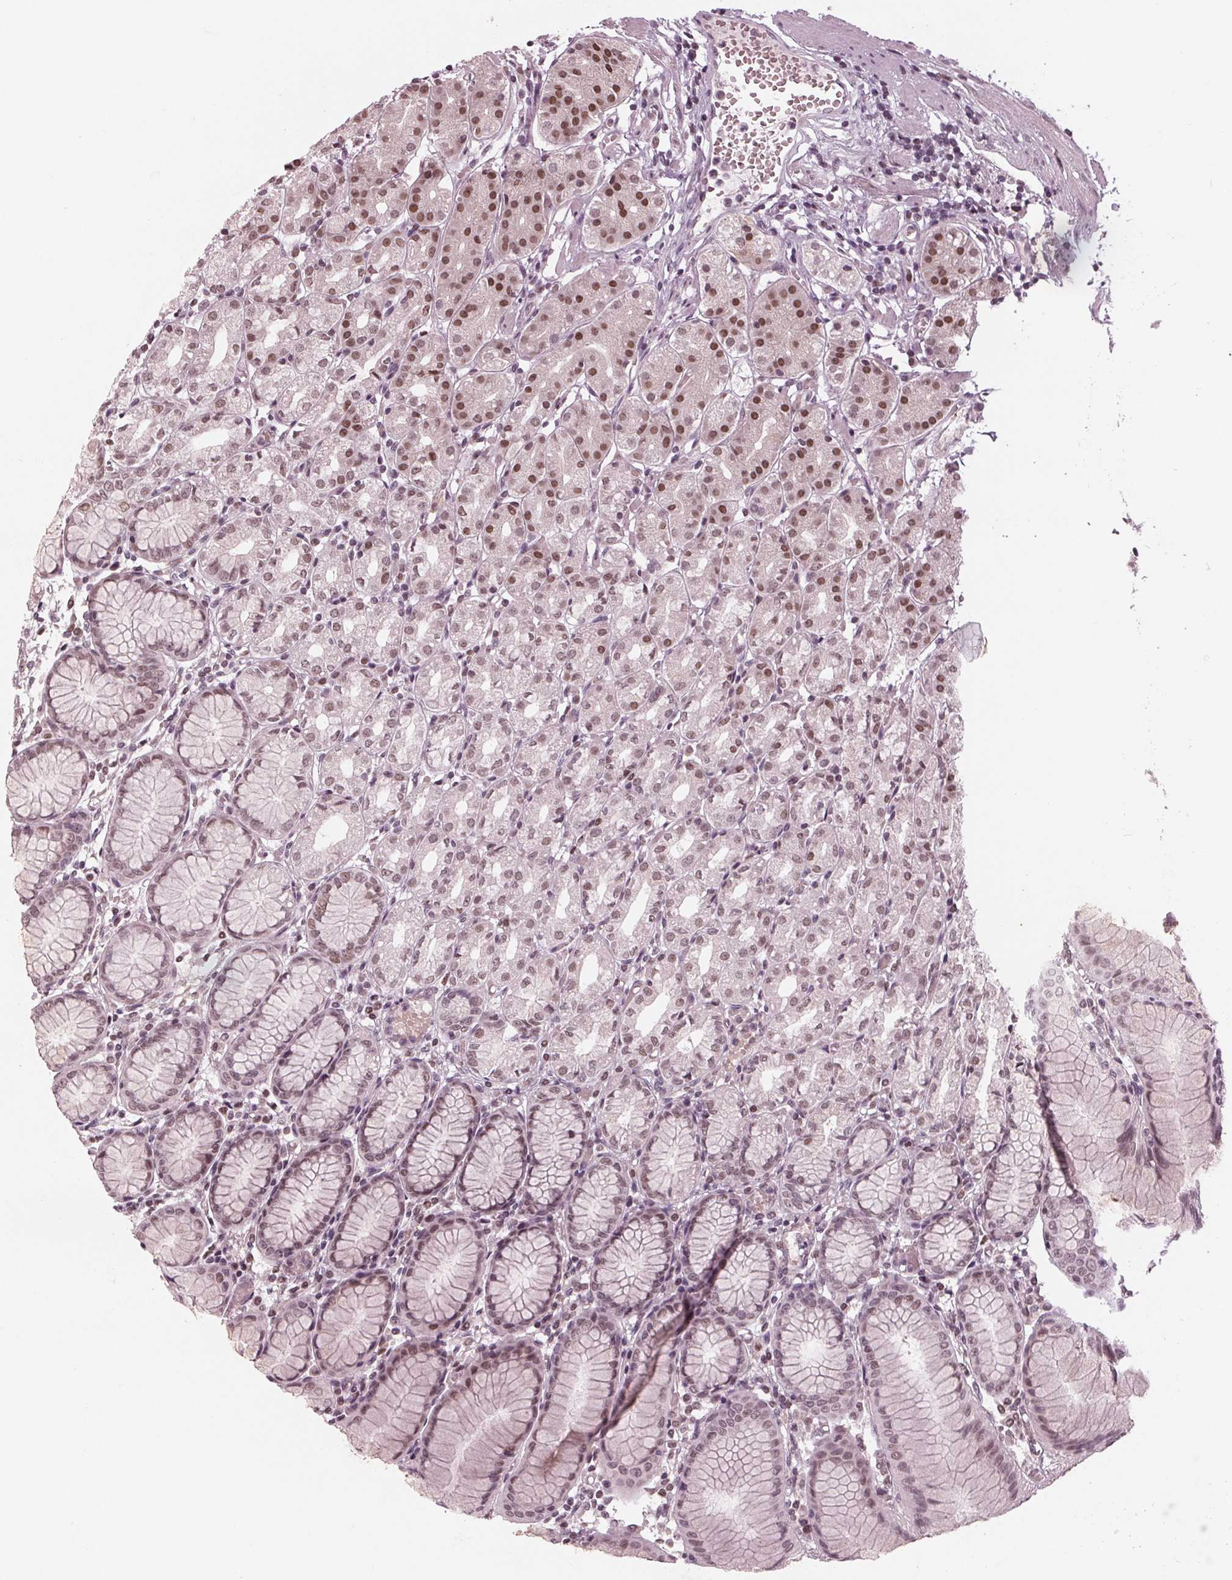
{"staining": {"intensity": "moderate", "quantity": ">75%", "location": "nuclear"}, "tissue": "stomach", "cell_type": "Glandular cells", "image_type": "normal", "snomed": [{"axis": "morphology", "description": "Normal tissue, NOS"}, {"axis": "topography", "description": "Stomach"}], "caption": "Unremarkable stomach was stained to show a protein in brown. There is medium levels of moderate nuclear positivity in approximately >75% of glandular cells. The staining was performed using DAB (3,3'-diaminobenzidine), with brown indicating positive protein expression. Nuclei are stained blue with hematoxylin.", "gene": "DNMT3L", "patient": {"sex": "female", "age": 57}}